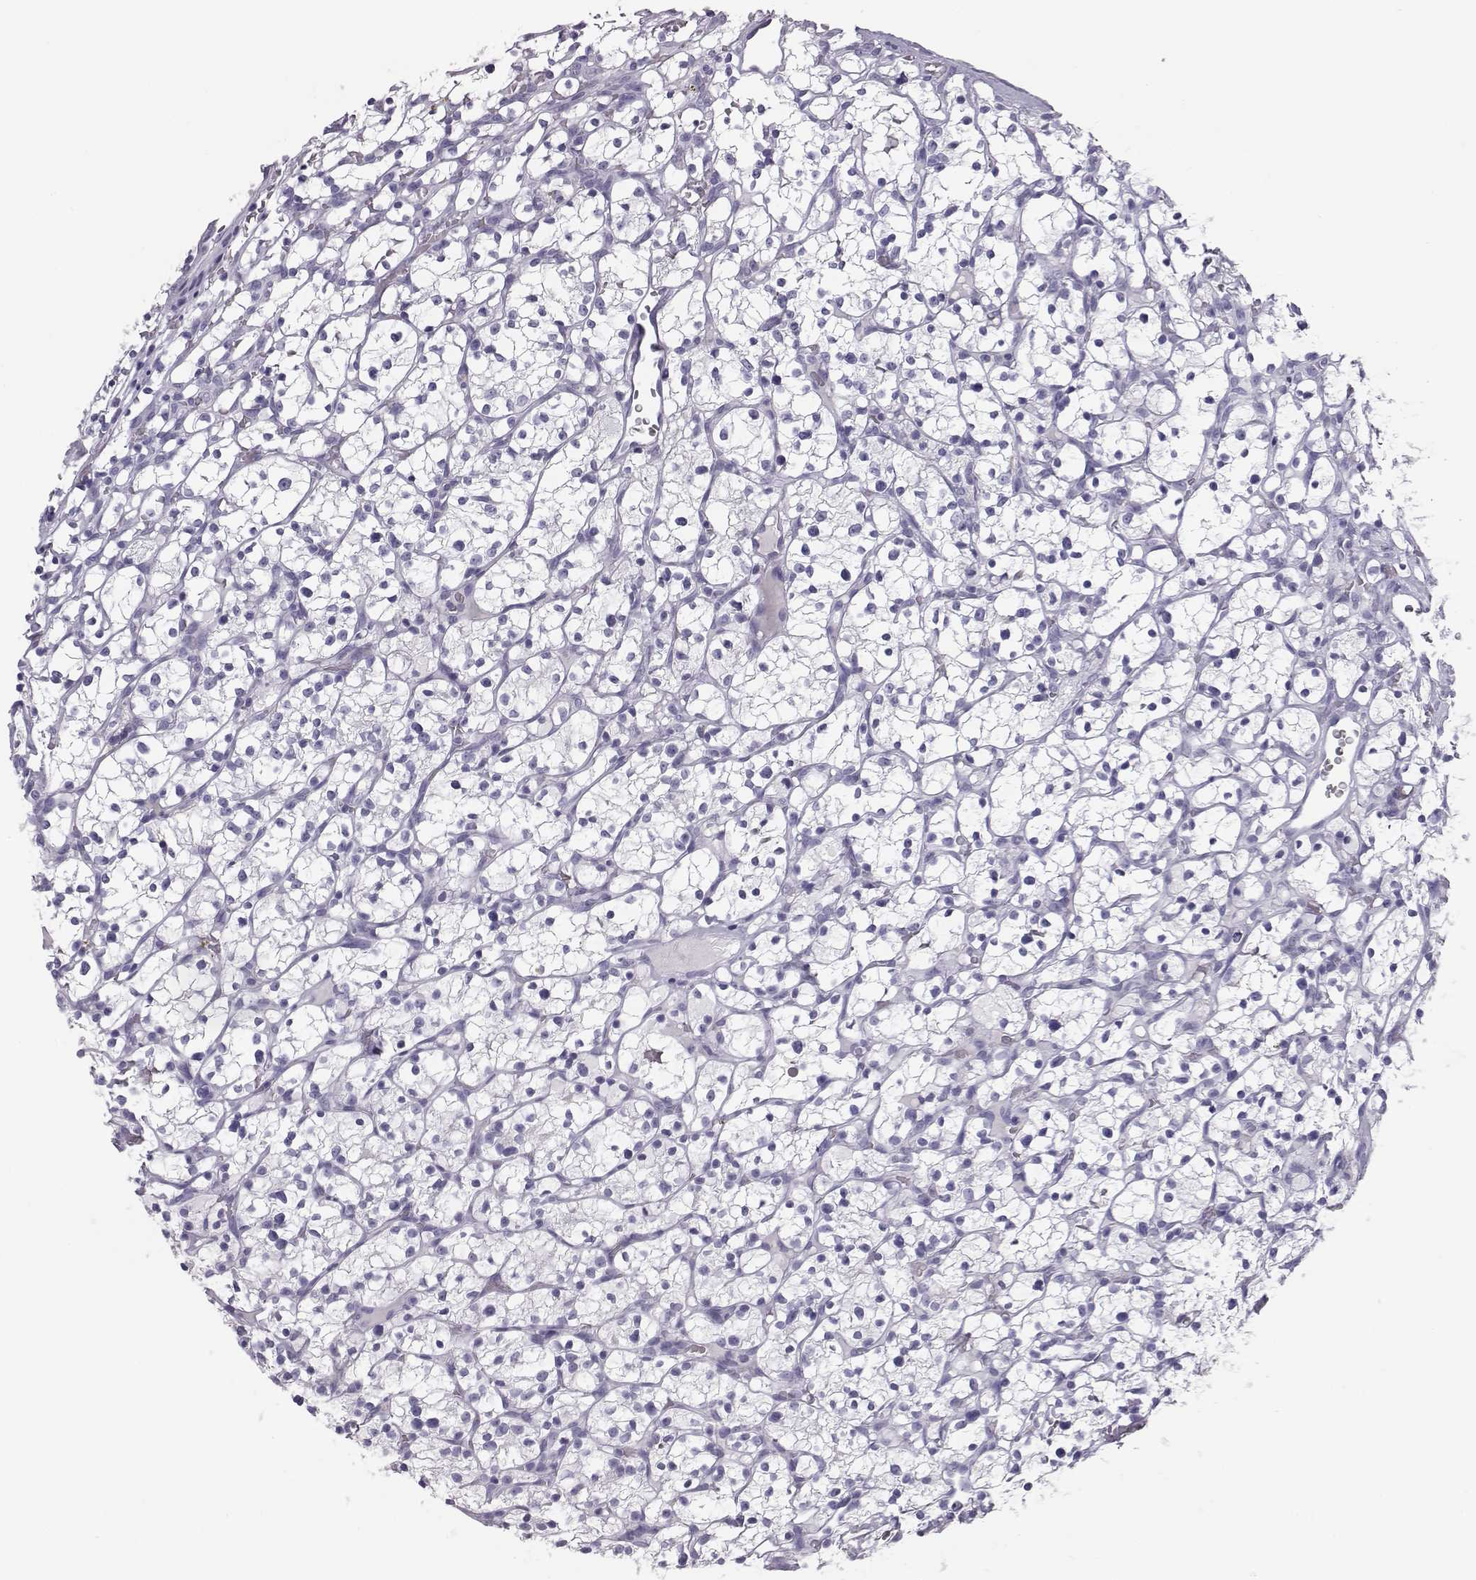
{"staining": {"intensity": "negative", "quantity": "none", "location": "none"}, "tissue": "renal cancer", "cell_type": "Tumor cells", "image_type": "cancer", "snomed": [{"axis": "morphology", "description": "Adenocarcinoma, NOS"}, {"axis": "topography", "description": "Kidney"}], "caption": "High magnification brightfield microscopy of renal cancer stained with DAB (3,3'-diaminobenzidine) (brown) and counterstained with hematoxylin (blue): tumor cells show no significant positivity.", "gene": "ITLN2", "patient": {"sex": "female", "age": 64}}